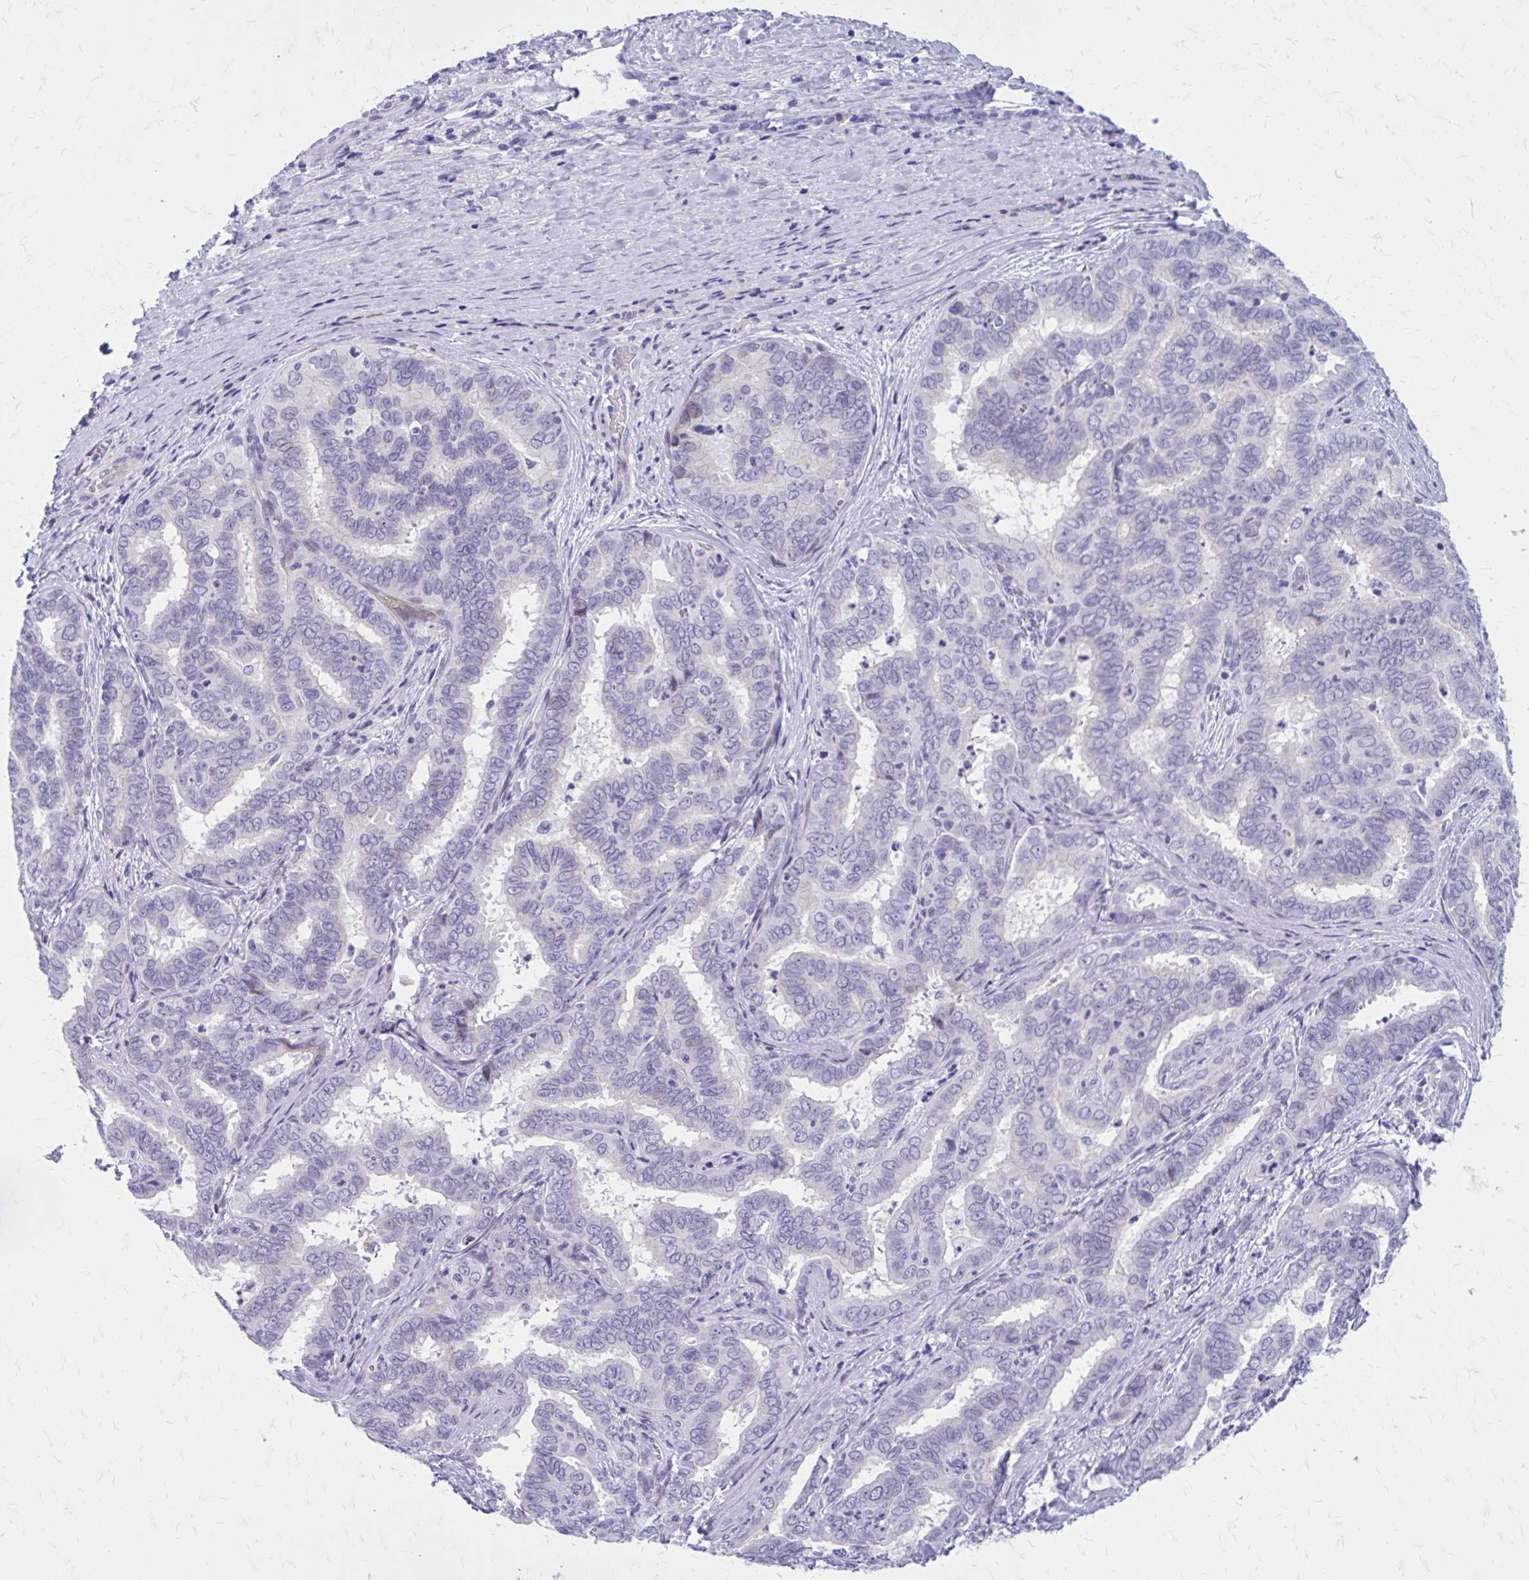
{"staining": {"intensity": "negative", "quantity": "none", "location": "none"}, "tissue": "liver cancer", "cell_type": "Tumor cells", "image_type": "cancer", "snomed": [{"axis": "morphology", "description": "Cholangiocarcinoma"}, {"axis": "topography", "description": "Liver"}], "caption": "Immunohistochemistry of human liver cholangiocarcinoma displays no positivity in tumor cells.", "gene": "LCN15", "patient": {"sex": "female", "age": 64}}